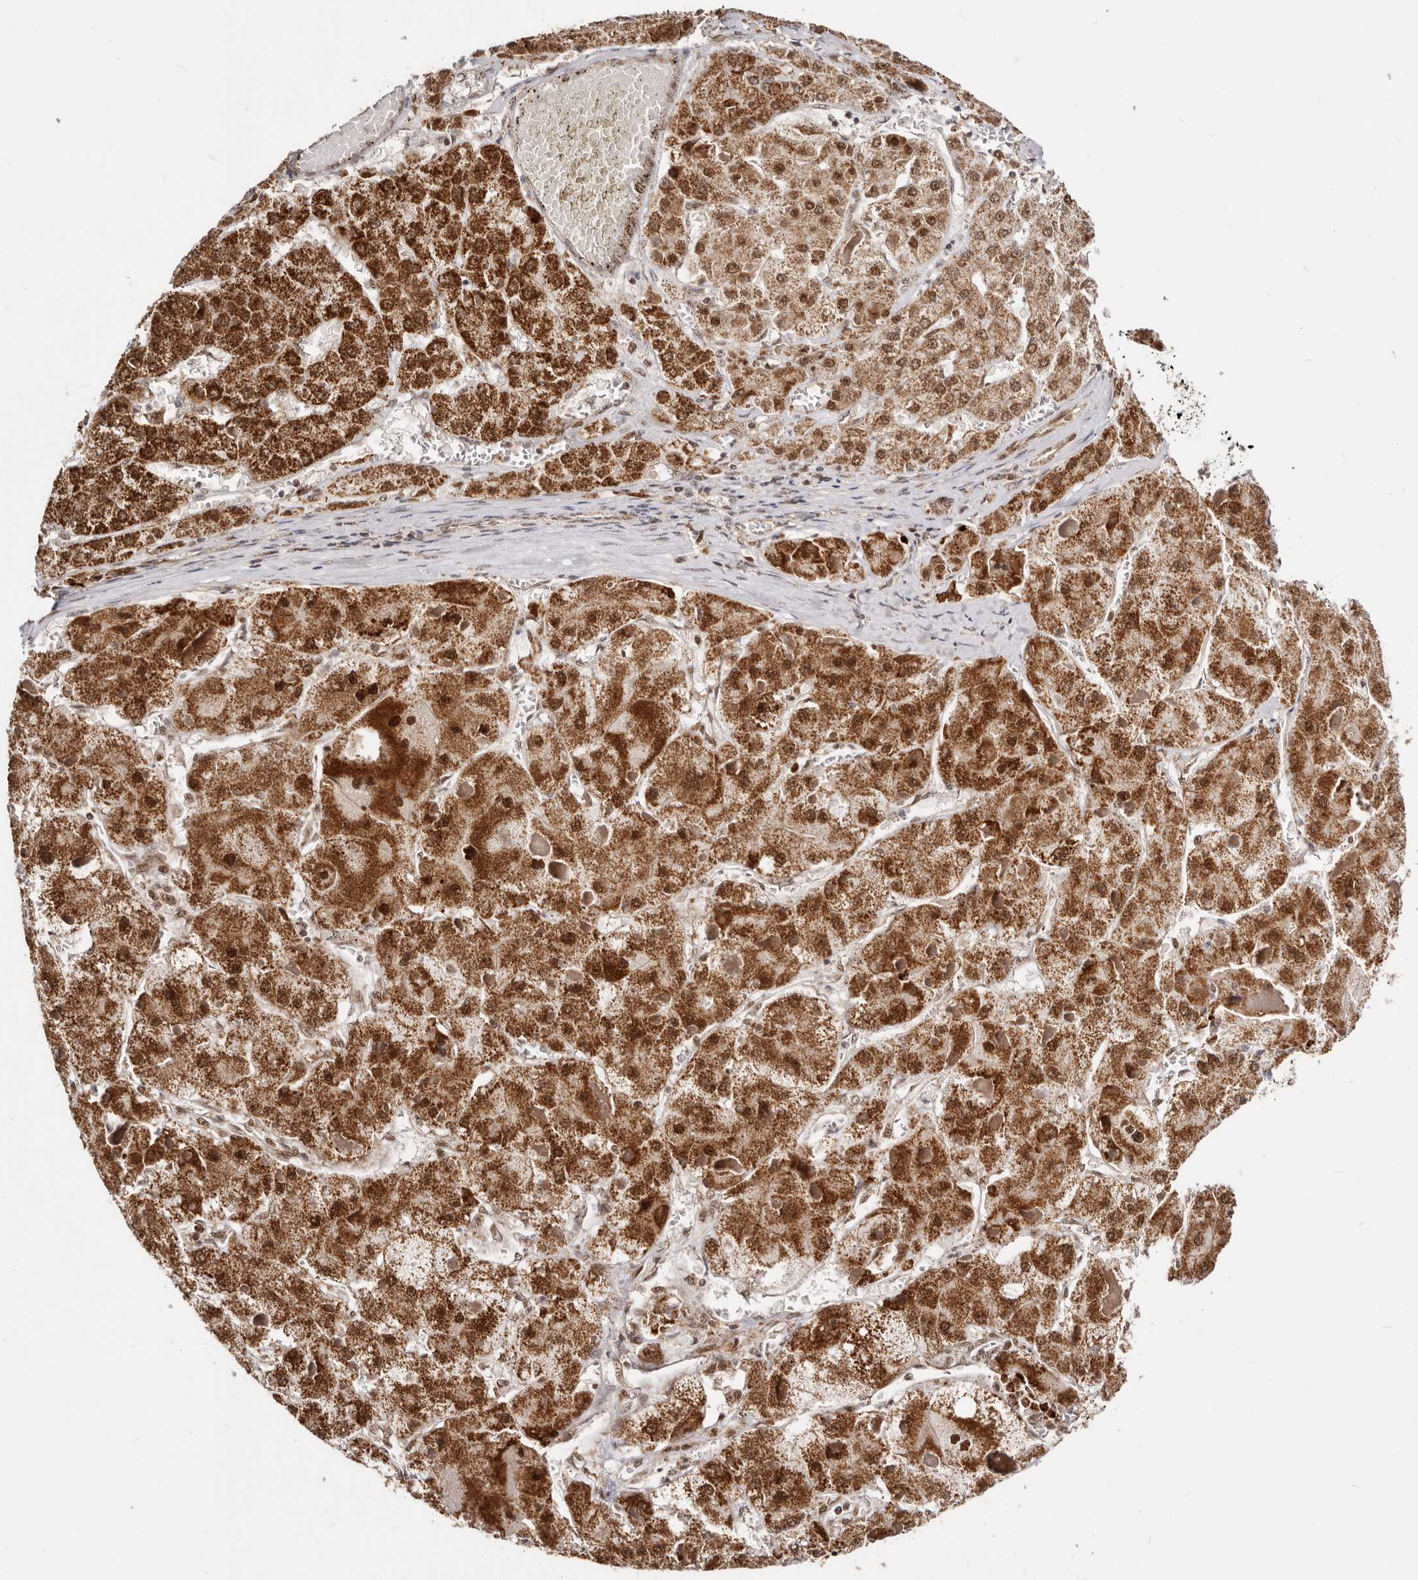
{"staining": {"intensity": "strong", "quantity": ">75%", "location": "cytoplasmic/membranous,nuclear"}, "tissue": "liver cancer", "cell_type": "Tumor cells", "image_type": "cancer", "snomed": [{"axis": "morphology", "description": "Carcinoma, Hepatocellular, NOS"}, {"axis": "topography", "description": "Liver"}], "caption": "Hepatocellular carcinoma (liver) stained with immunohistochemistry exhibits strong cytoplasmic/membranous and nuclear staining in approximately >75% of tumor cells.", "gene": "SEC14L1", "patient": {"sex": "female", "age": 73}}